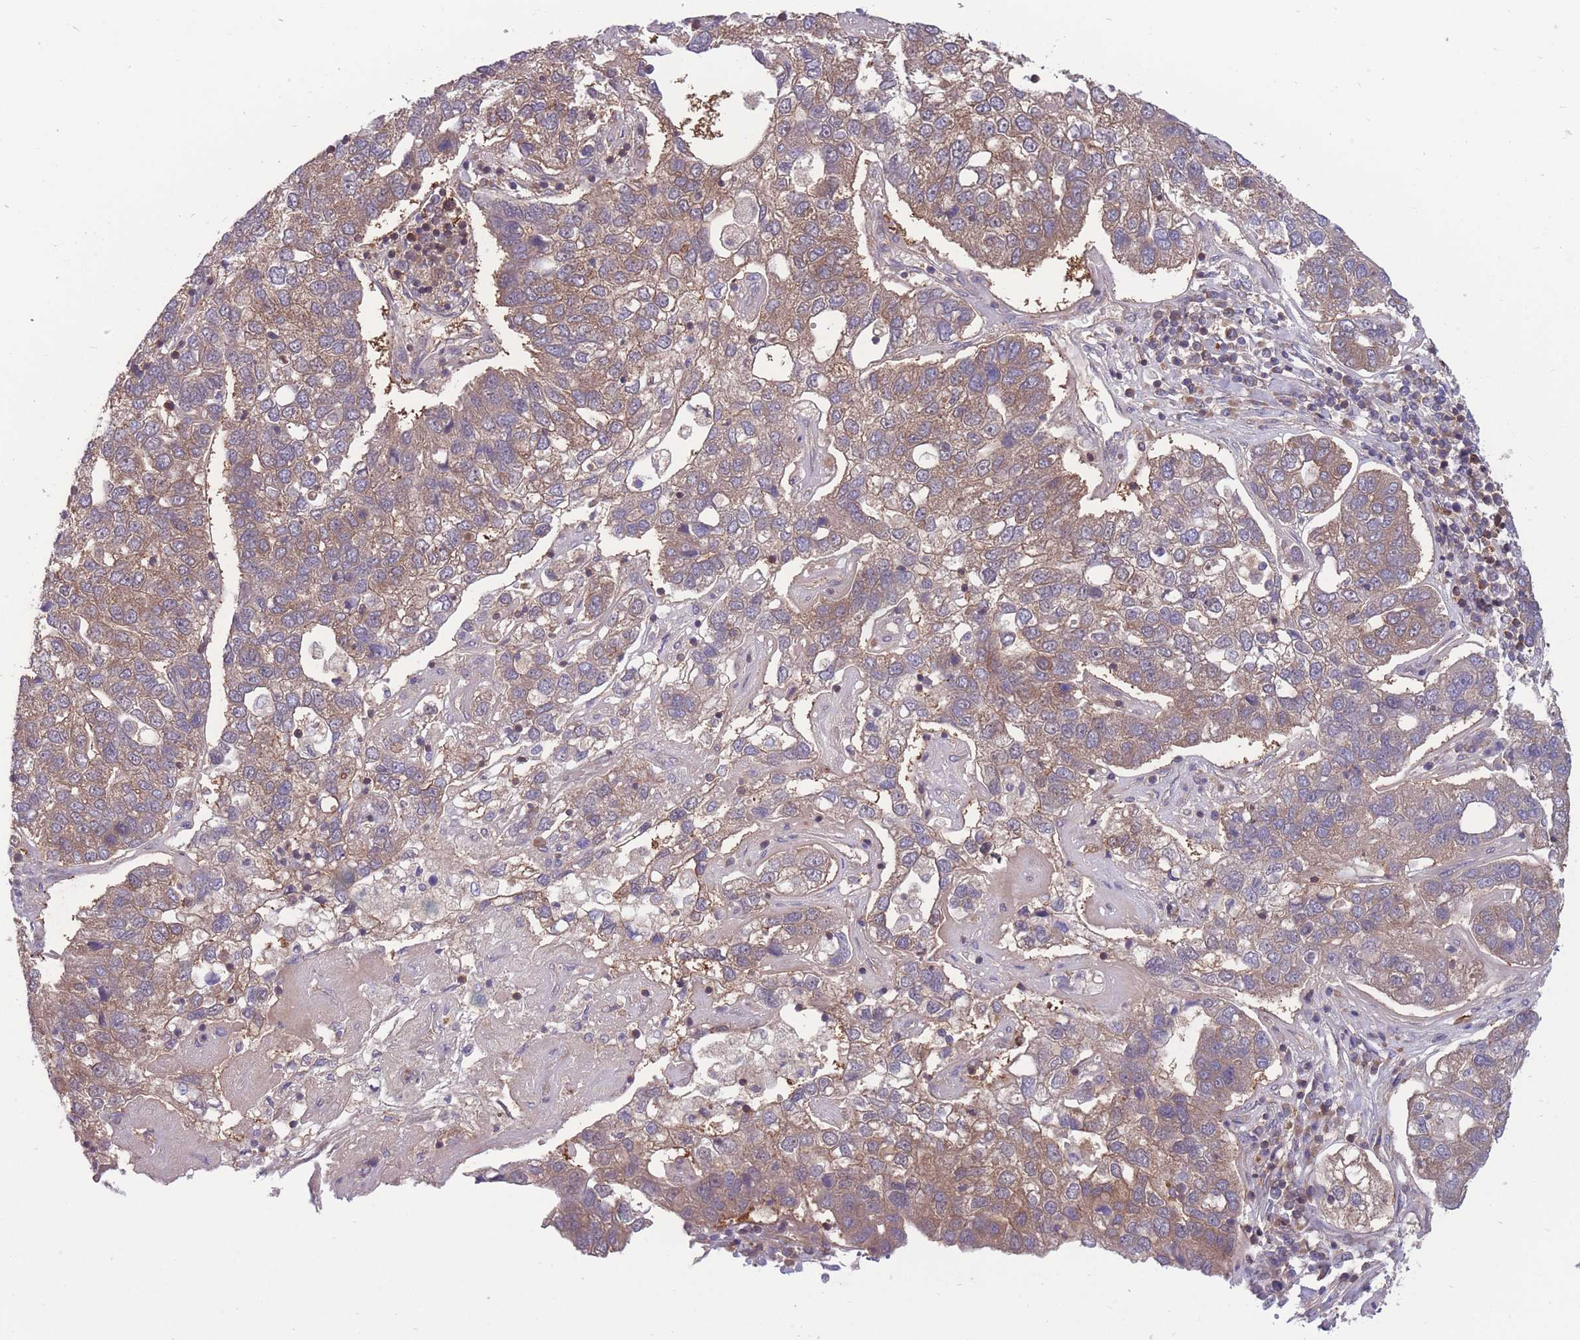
{"staining": {"intensity": "moderate", "quantity": ">75%", "location": "cytoplasmic/membranous"}, "tissue": "pancreatic cancer", "cell_type": "Tumor cells", "image_type": "cancer", "snomed": [{"axis": "morphology", "description": "Adenocarcinoma, NOS"}, {"axis": "topography", "description": "Pancreas"}], "caption": "Protein expression analysis of human adenocarcinoma (pancreatic) reveals moderate cytoplasmic/membranous positivity in approximately >75% of tumor cells. (IHC, brightfield microscopy, high magnification).", "gene": "UBE2N", "patient": {"sex": "female", "age": 61}}